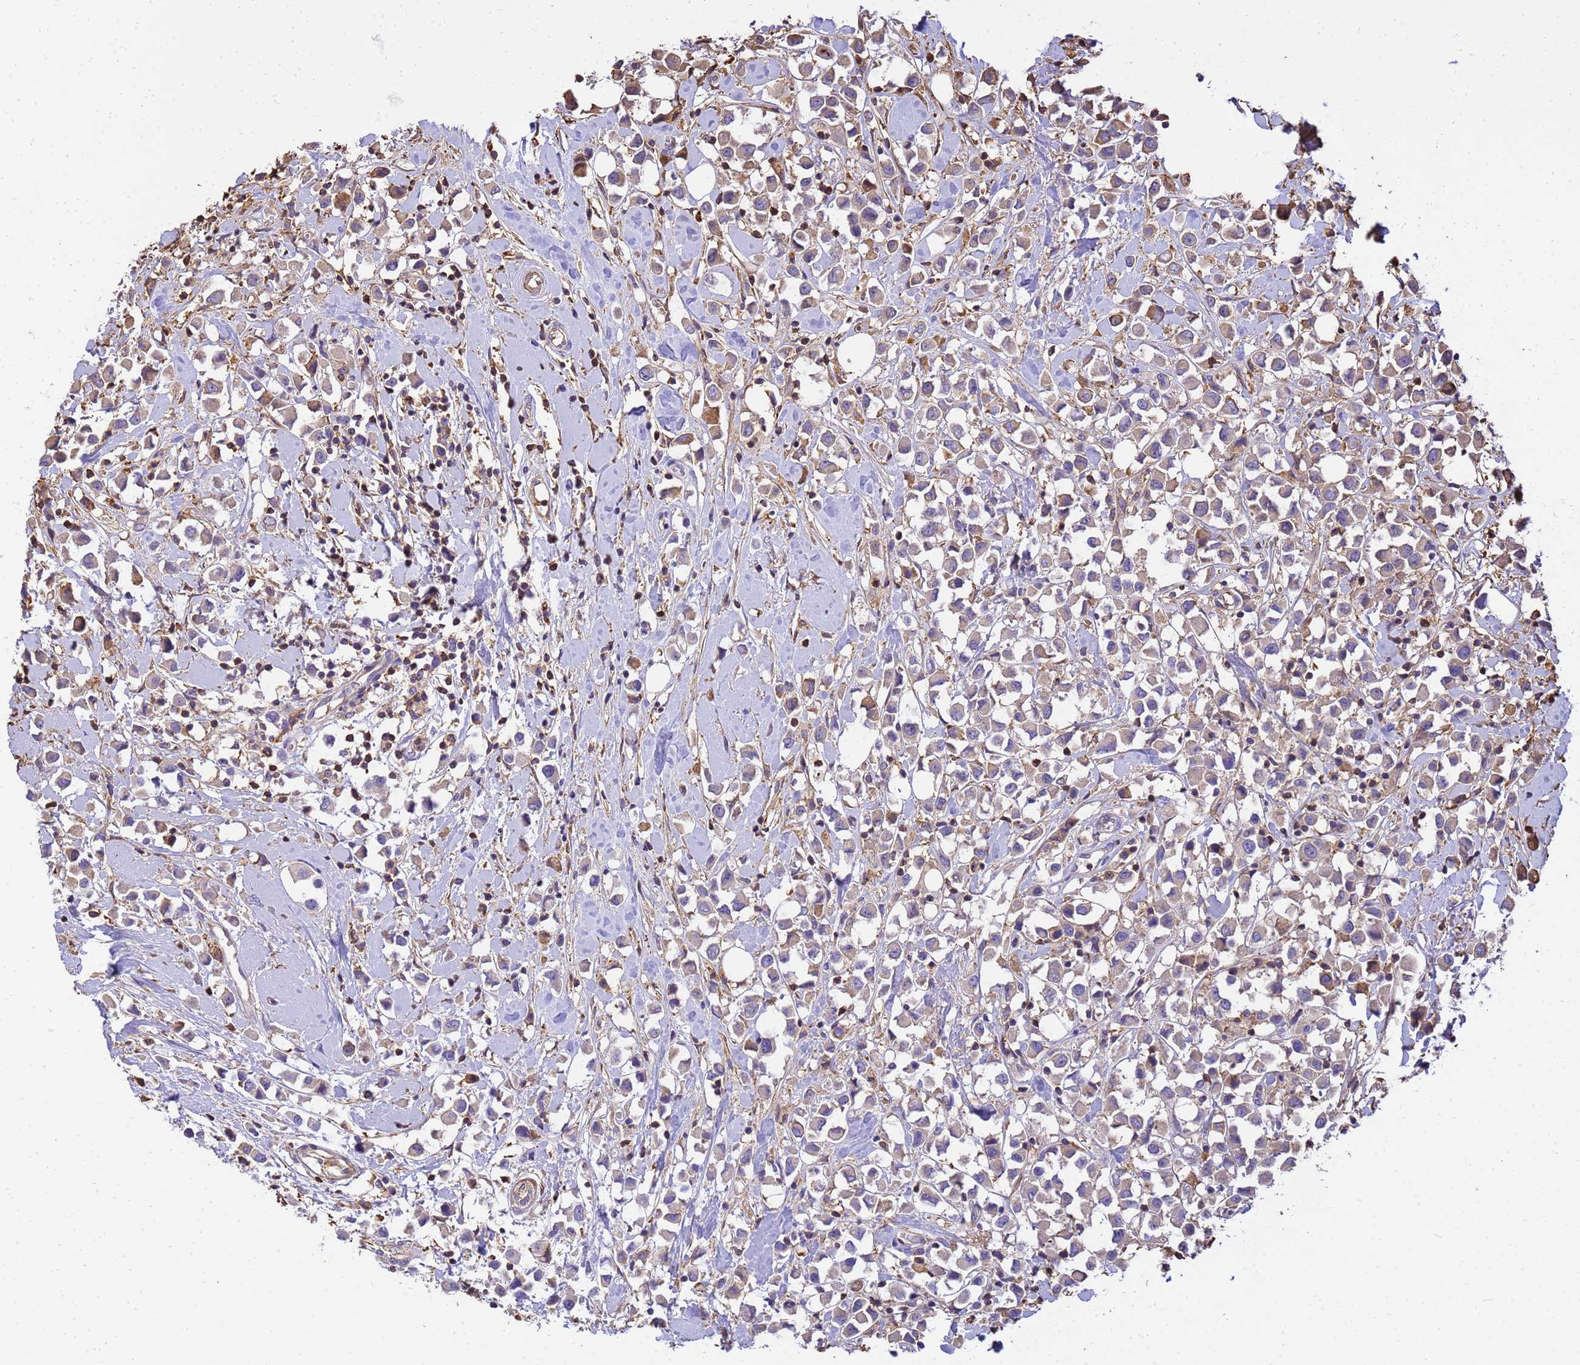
{"staining": {"intensity": "weak", "quantity": "25%-75%", "location": "cytoplasmic/membranous"}, "tissue": "breast cancer", "cell_type": "Tumor cells", "image_type": "cancer", "snomed": [{"axis": "morphology", "description": "Duct carcinoma"}, {"axis": "topography", "description": "Breast"}], "caption": "Immunohistochemical staining of infiltrating ductal carcinoma (breast) displays weak cytoplasmic/membranous protein expression in about 25%-75% of tumor cells.", "gene": "WDR64", "patient": {"sex": "female", "age": 61}}